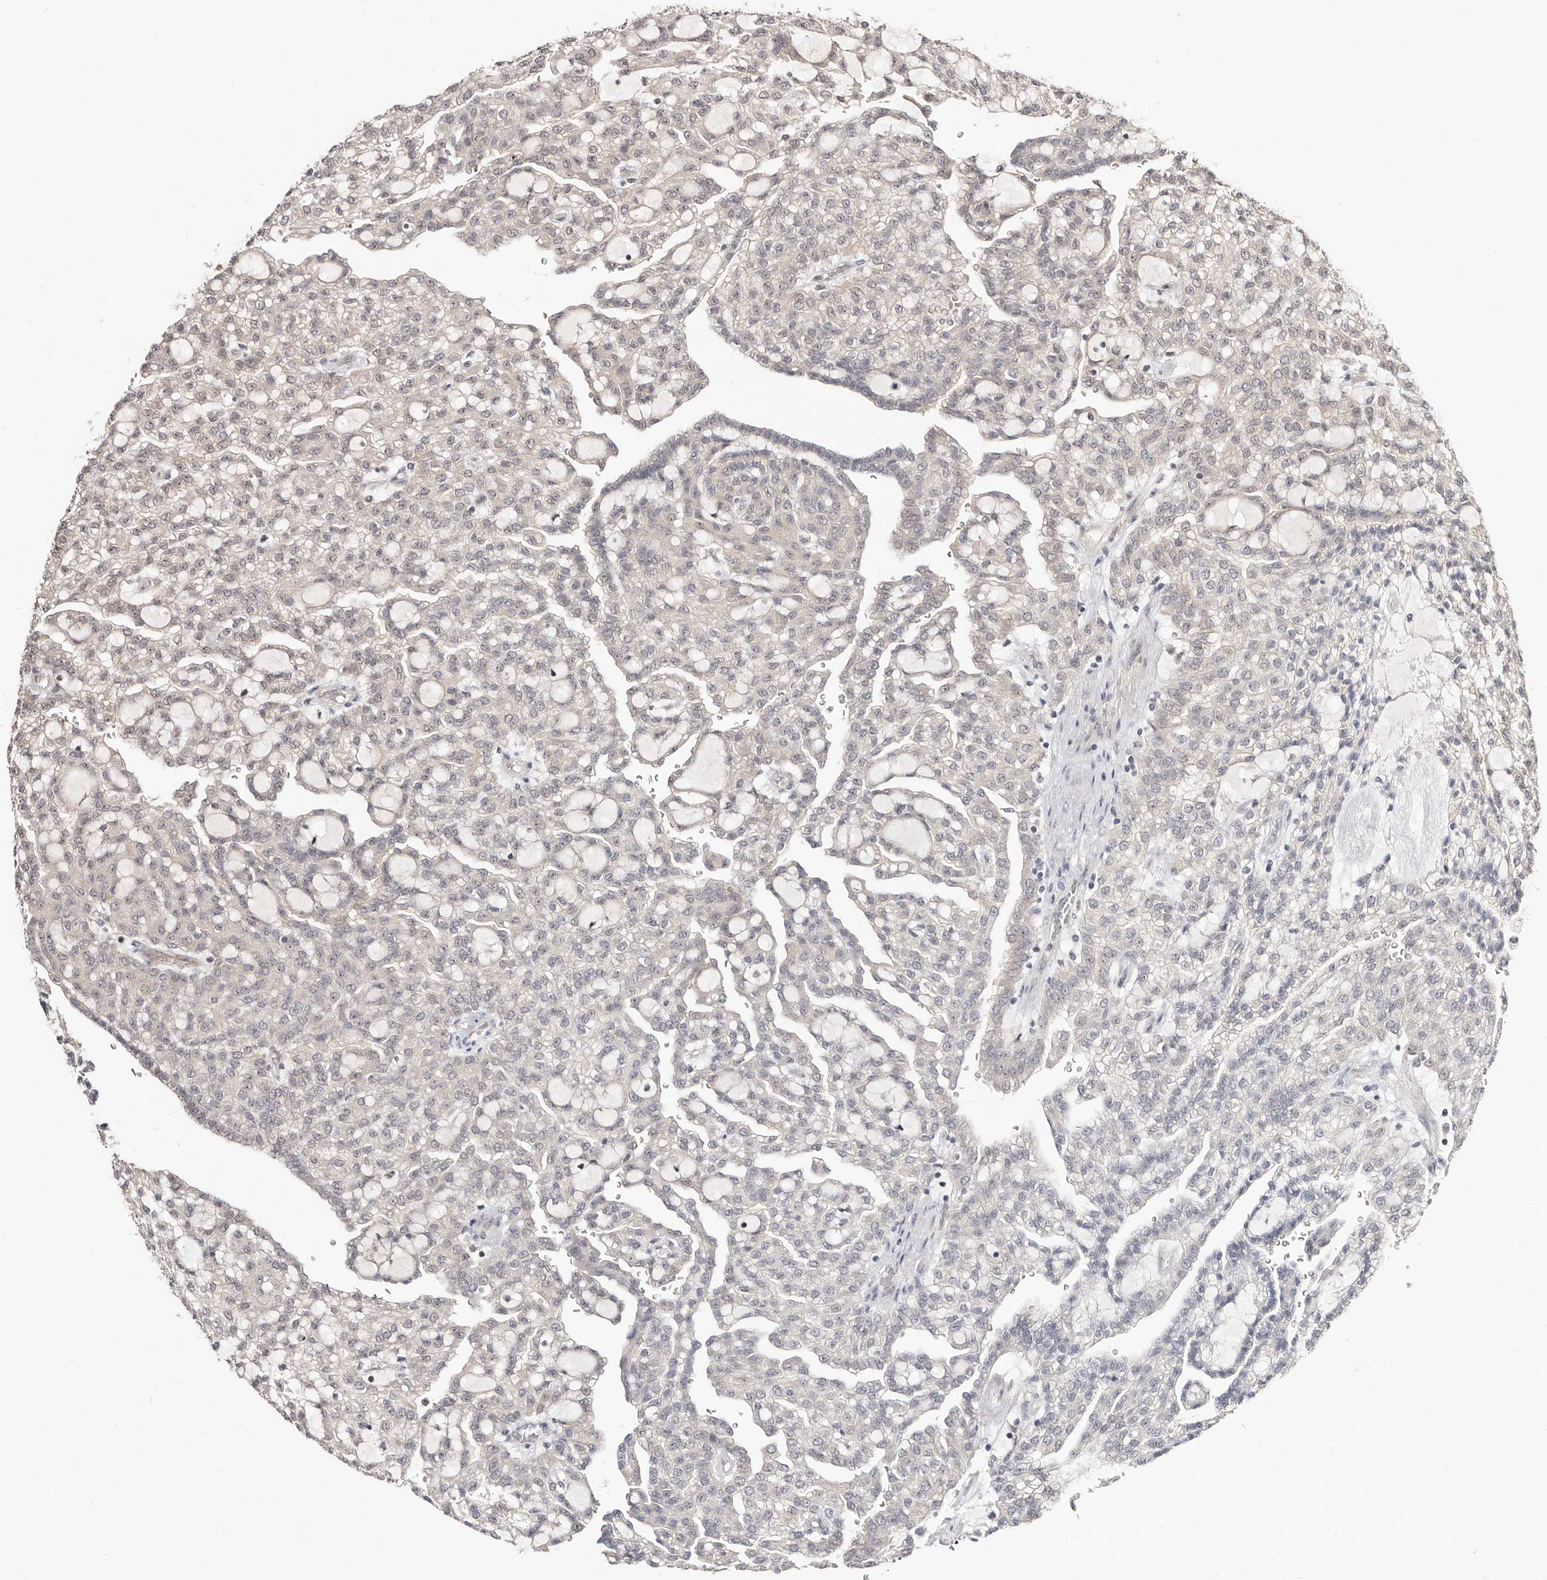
{"staining": {"intensity": "weak", "quantity": "<25%", "location": "nuclear"}, "tissue": "renal cancer", "cell_type": "Tumor cells", "image_type": "cancer", "snomed": [{"axis": "morphology", "description": "Adenocarcinoma, NOS"}, {"axis": "topography", "description": "Kidney"}], "caption": "The image shows no staining of tumor cells in renal adenocarcinoma.", "gene": "APOL6", "patient": {"sex": "male", "age": 63}}